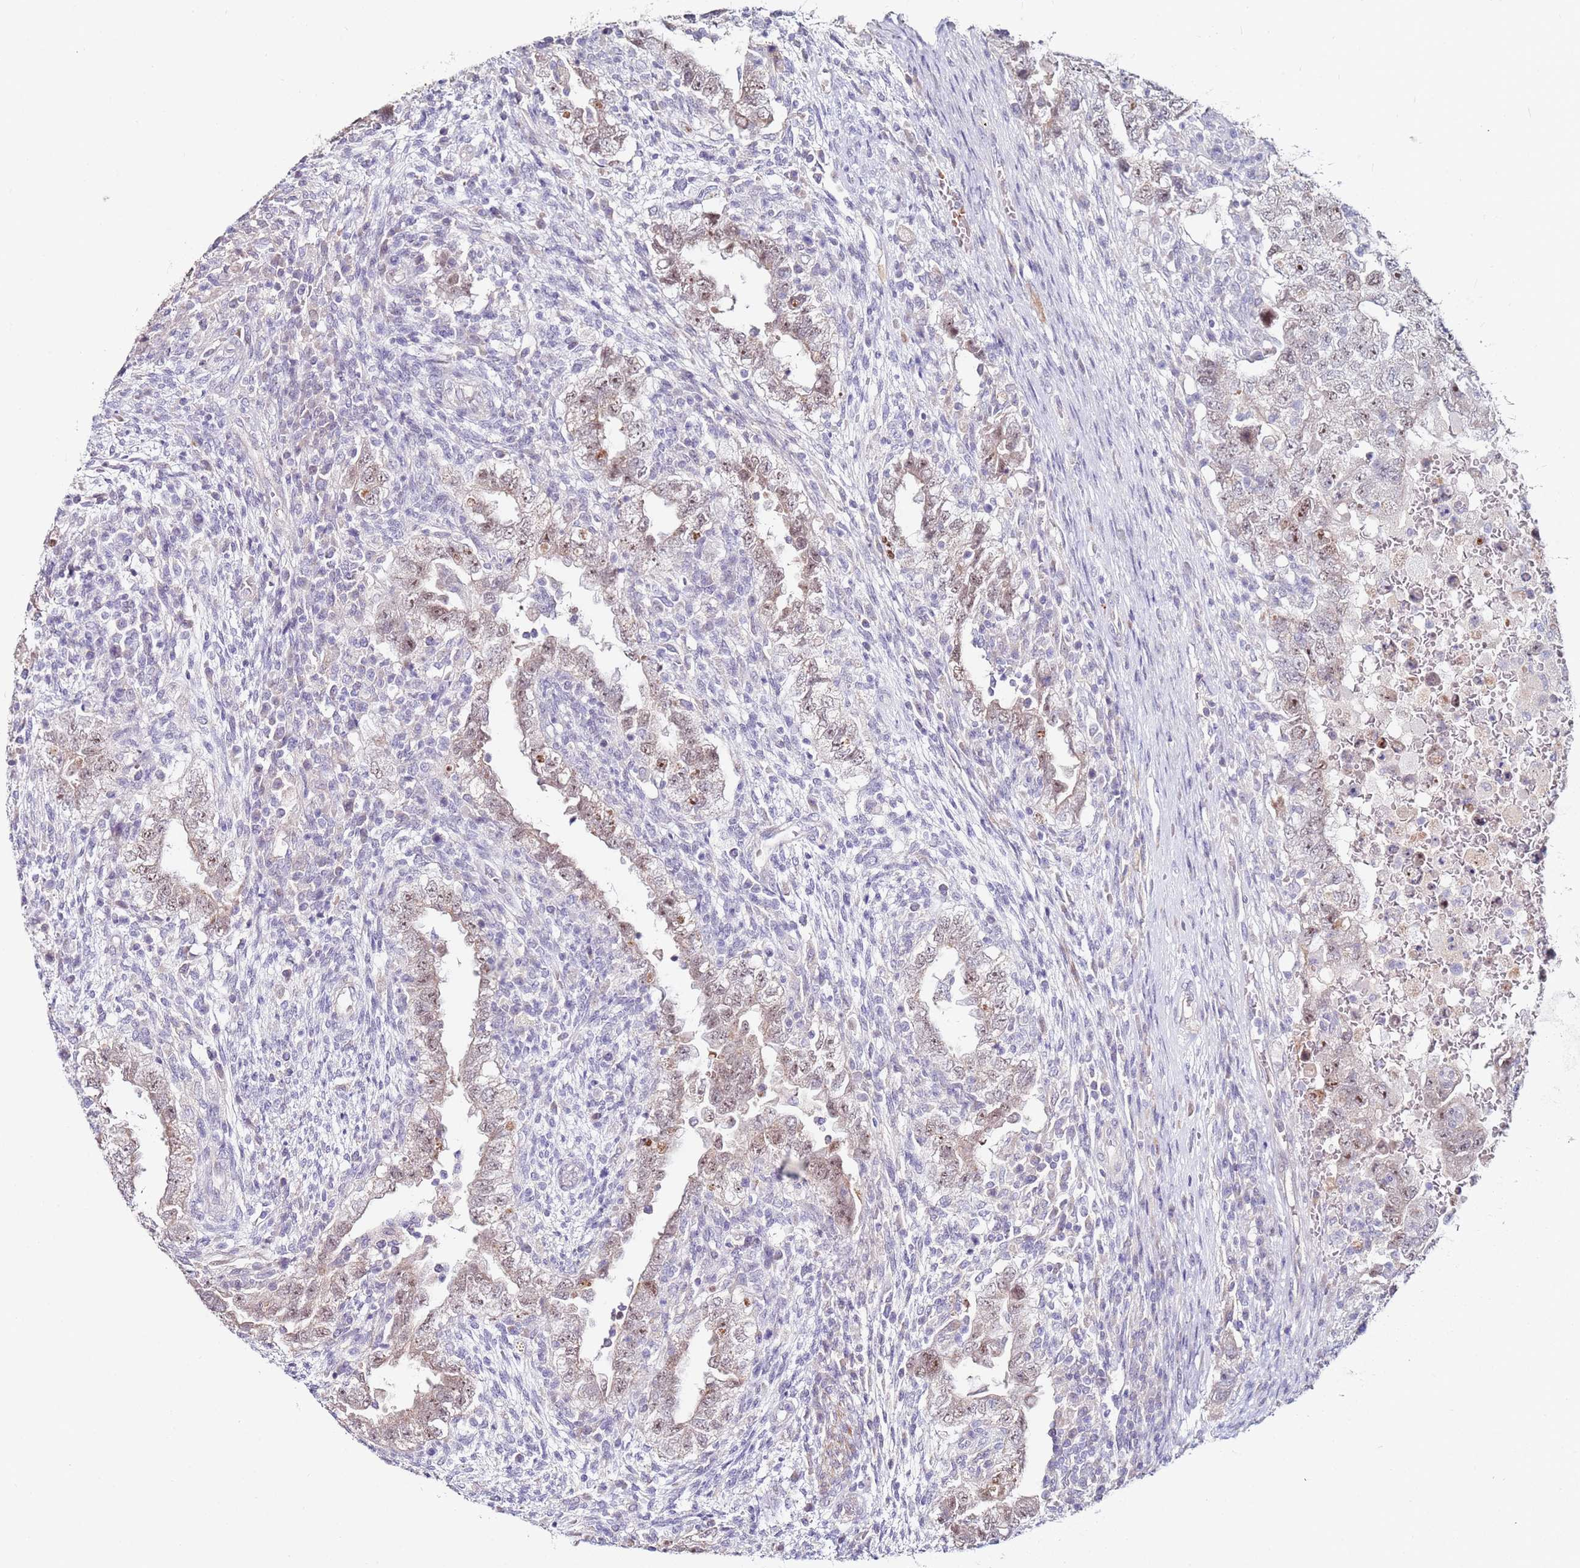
{"staining": {"intensity": "moderate", "quantity": "25%-75%", "location": "nuclear"}, "tissue": "testis cancer", "cell_type": "Tumor cells", "image_type": "cancer", "snomed": [{"axis": "morphology", "description": "Carcinoma, Embryonal, NOS"}, {"axis": "topography", "description": "Testis"}], "caption": "High-magnification brightfield microscopy of embryonal carcinoma (testis) stained with DAB (brown) and counterstained with hematoxylin (blue). tumor cells exhibit moderate nuclear positivity is identified in approximately25%-75% of cells. The staining is performed using DAB (3,3'-diaminobenzidine) brown chromogen to label protein expression. The nuclei are counter-stained blue using hematoxylin.", "gene": "RARS2", "patient": {"sex": "male", "age": 26}}